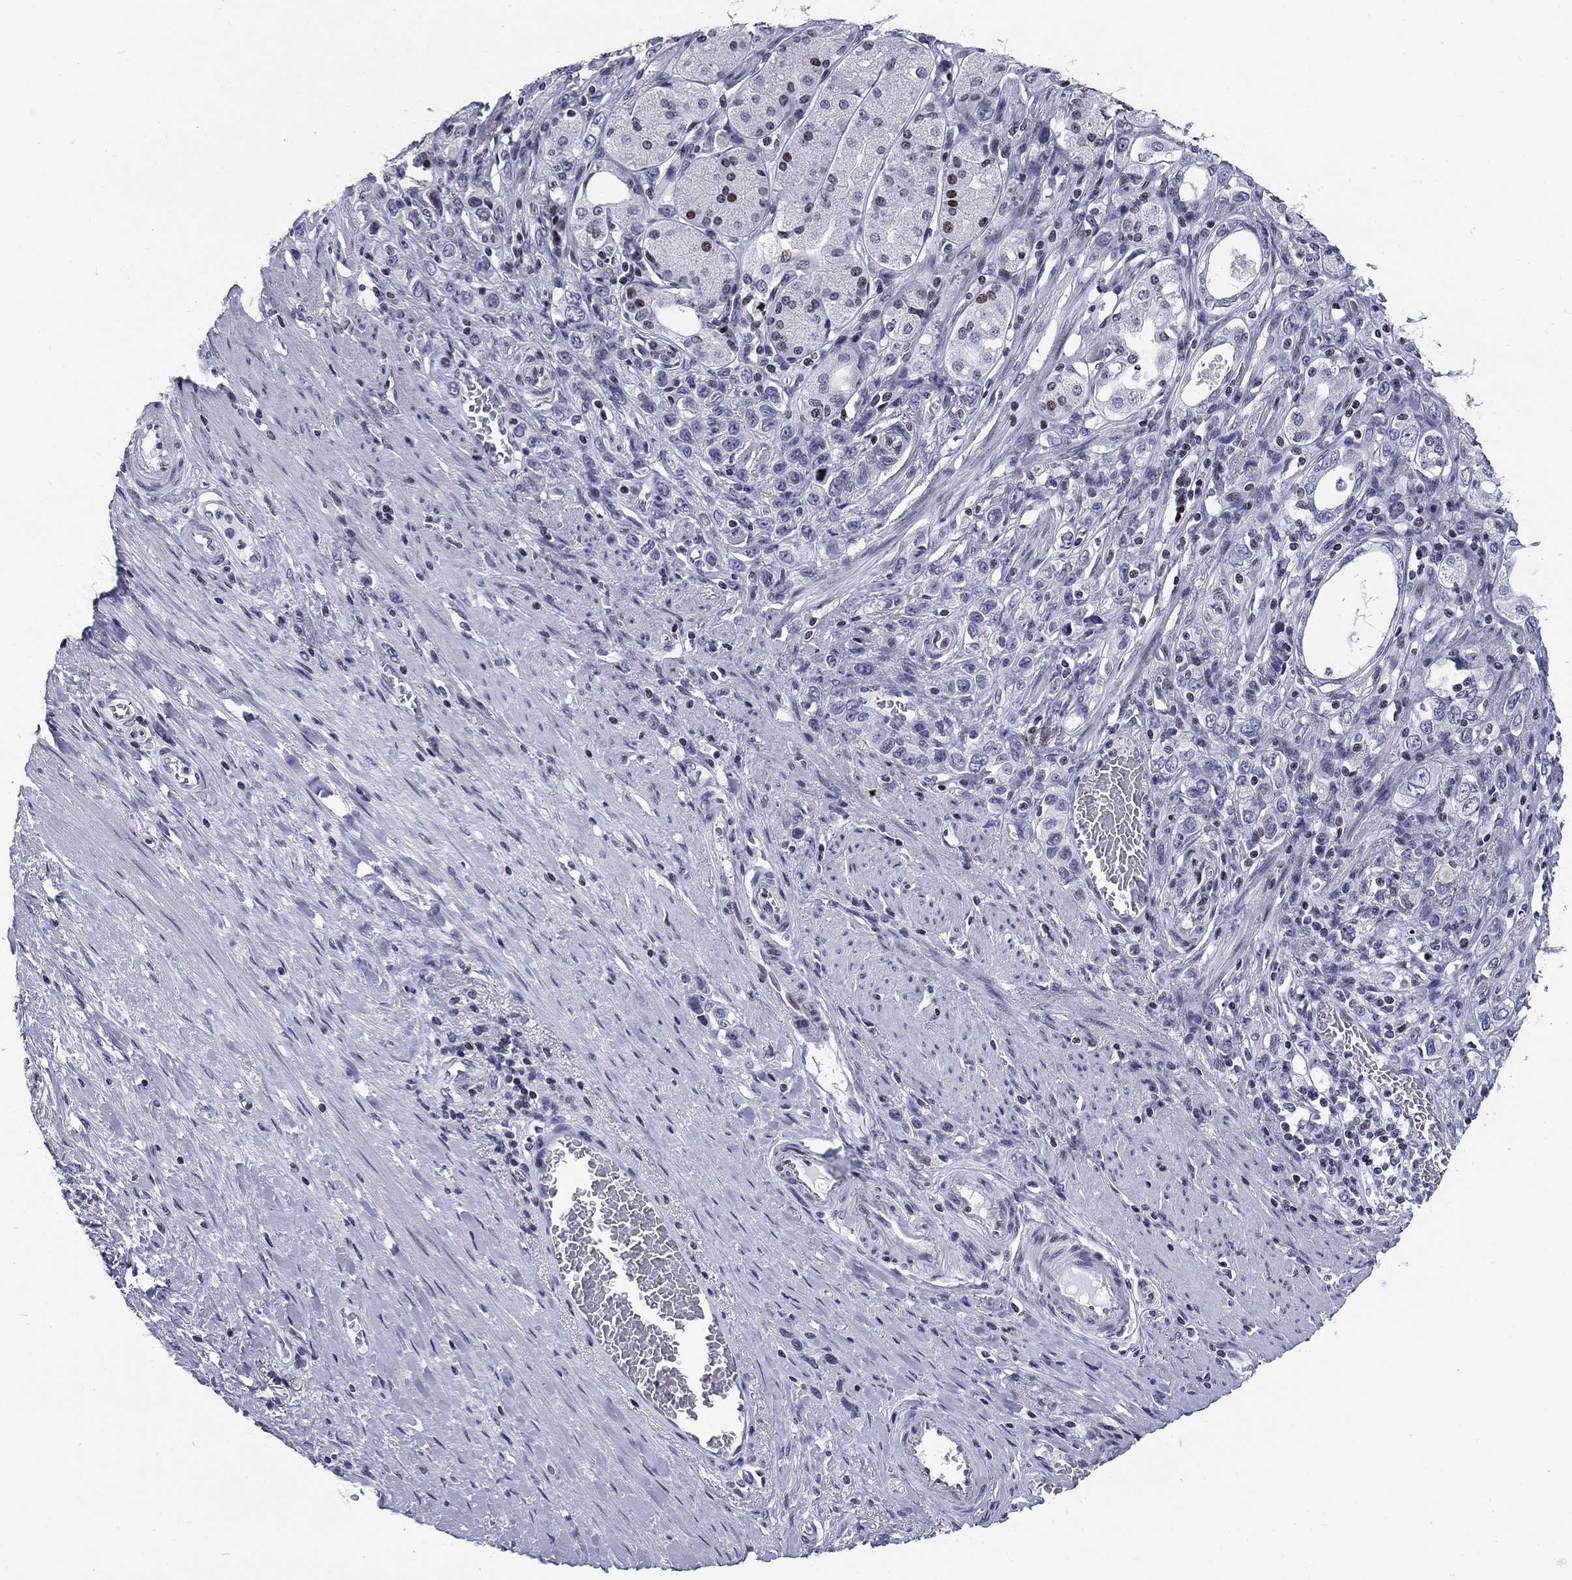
{"staining": {"intensity": "negative", "quantity": "none", "location": "none"}, "tissue": "stomach cancer", "cell_type": "Tumor cells", "image_type": "cancer", "snomed": [{"axis": "morphology", "description": "Normal tissue, NOS"}, {"axis": "morphology", "description": "Adenocarcinoma, NOS"}, {"axis": "morphology", "description": "Adenocarcinoma, High grade"}, {"axis": "topography", "description": "Stomach, upper"}, {"axis": "topography", "description": "Stomach"}], "caption": "This is a histopathology image of IHC staining of adenocarcinoma (stomach), which shows no positivity in tumor cells.", "gene": "CCDC144A", "patient": {"sex": "female", "age": 65}}